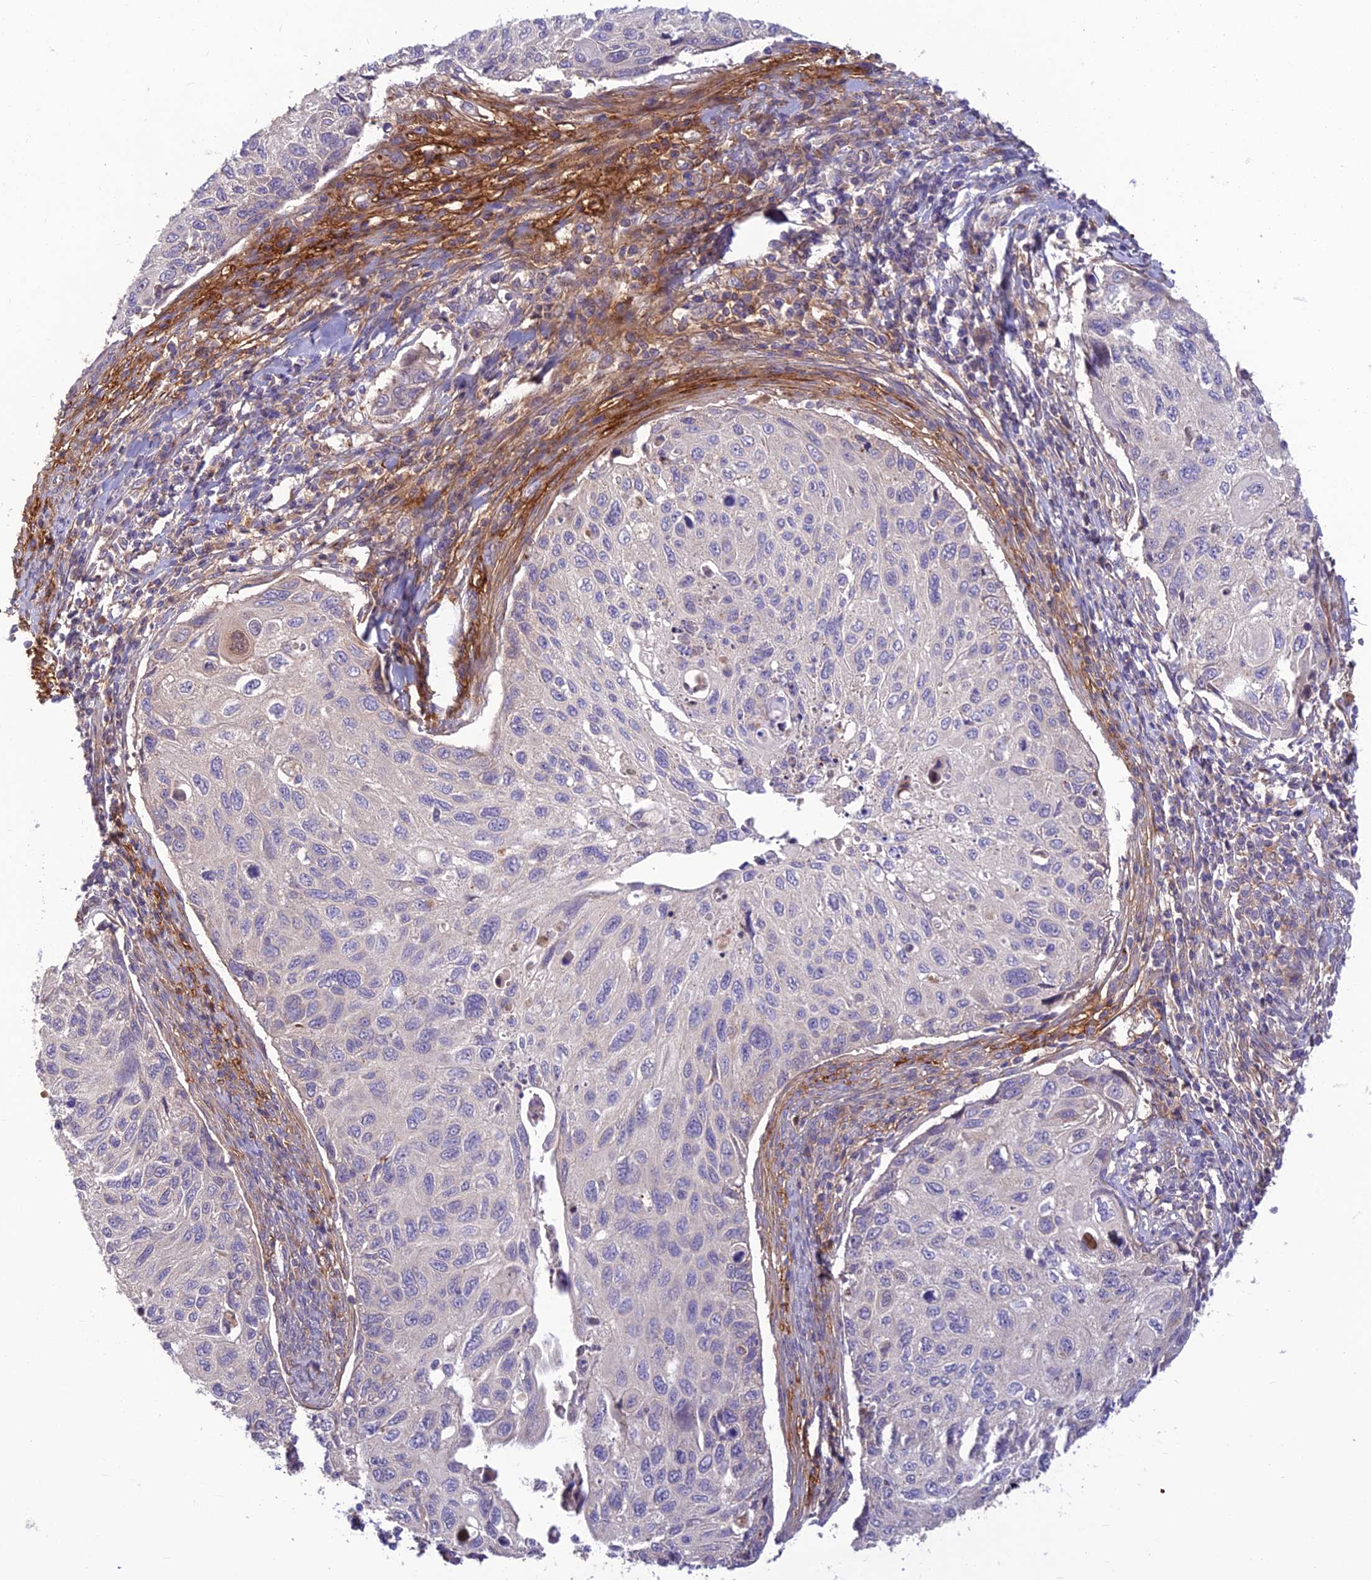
{"staining": {"intensity": "negative", "quantity": "none", "location": "none"}, "tissue": "cervical cancer", "cell_type": "Tumor cells", "image_type": "cancer", "snomed": [{"axis": "morphology", "description": "Squamous cell carcinoma, NOS"}, {"axis": "topography", "description": "Cervix"}], "caption": "DAB (3,3'-diaminobenzidine) immunohistochemical staining of squamous cell carcinoma (cervical) reveals no significant expression in tumor cells.", "gene": "ST8SIA5", "patient": {"sex": "female", "age": 70}}